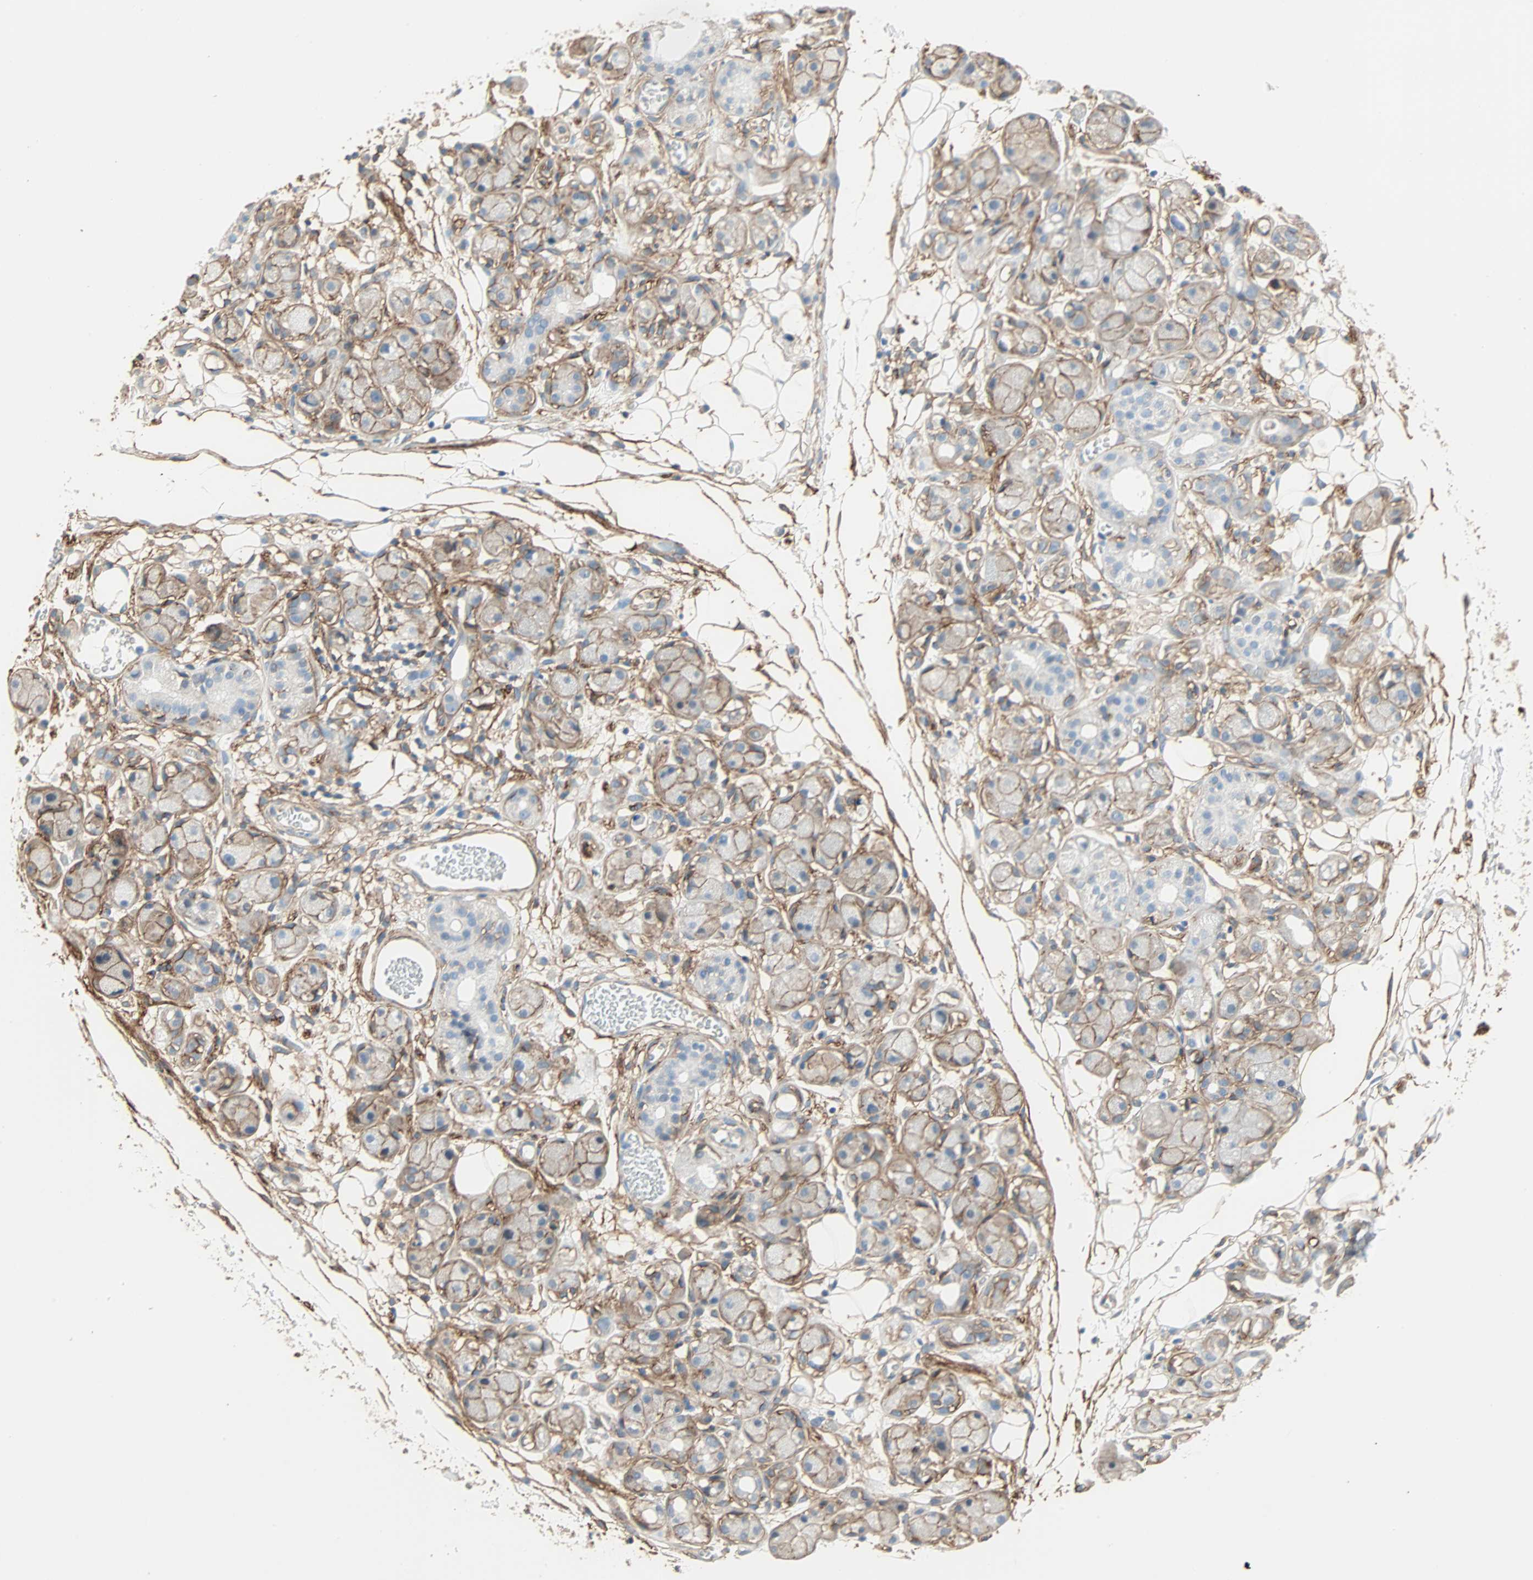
{"staining": {"intensity": "negative", "quantity": "none", "location": "none"}, "tissue": "adipose tissue", "cell_type": "Adipocytes", "image_type": "normal", "snomed": [{"axis": "morphology", "description": "Normal tissue, NOS"}, {"axis": "morphology", "description": "Inflammation, NOS"}, {"axis": "topography", "description": "Vascular tissue"}, {"axis": "topography", "description": "Salivary gland"}], "caption": "Immunohistochemical staining of unremarkable human adipose tissue shows no significant positivity in adipocytes.", "gene": "EPB41L2", "patient": {"sex": "female", "age": 75}}